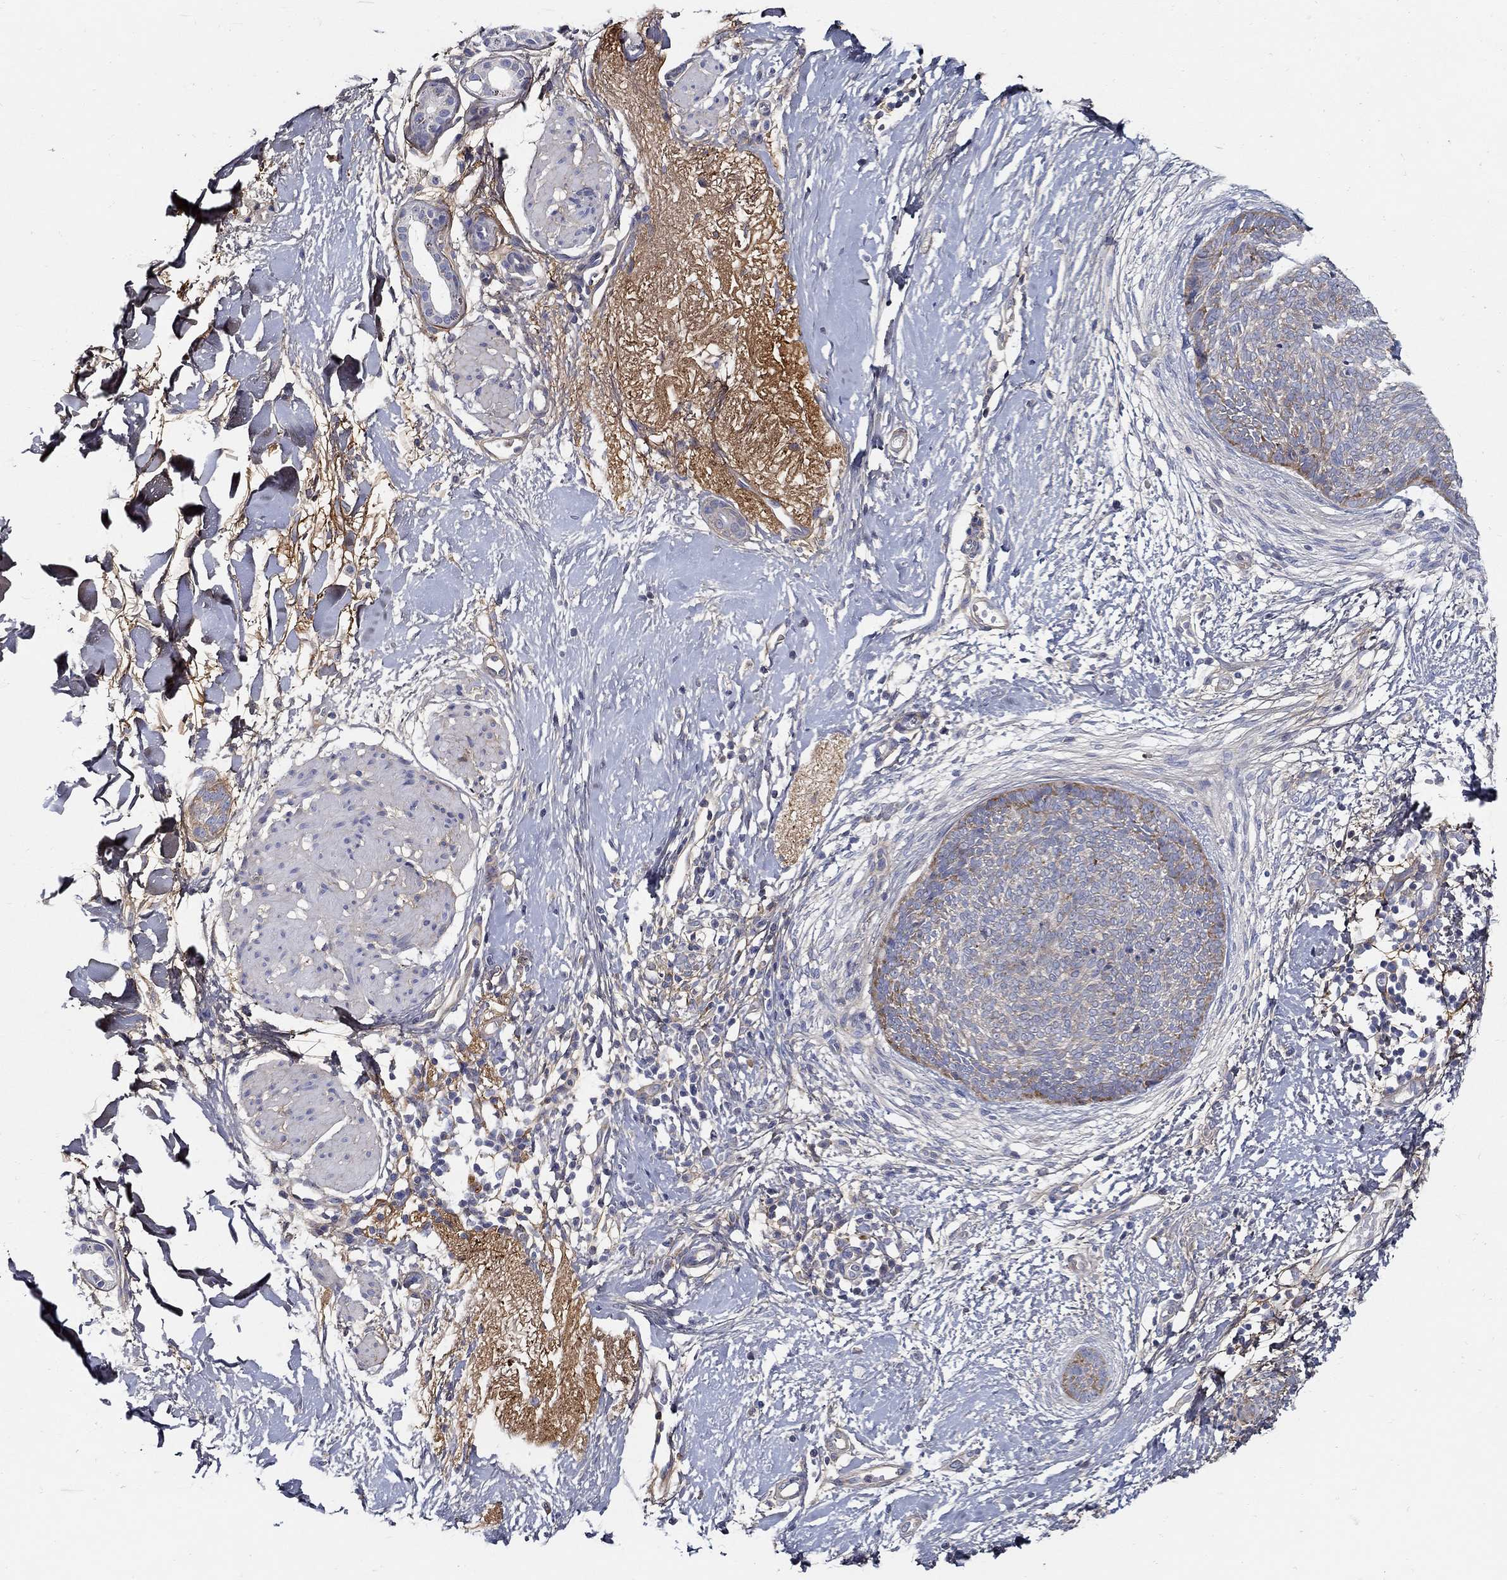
{"staining": {"intensity": "moderate", "quantity": "<25%", "location": "cytoplasmic/membranous"}, "tissue": "skin cancer", "cell_type": "Tumor cells", "image_type": "cancer", "snomed": [{"axis": "morphology", "description": "Normal tissue, NOS"}, {"axis": "morphology", "description": "Basal cell carcinoma"}, {"axis": "topography", "description": "Skin"}], "caption": "Skin cancer (basal cell carcinoma) stained with a brown dye exhibits moderate cytoplasmic/membranous positive expression in about <25% of tumor cells.", "gene": "TGFBI", "patient": {"sex": "male", "age": 84}}